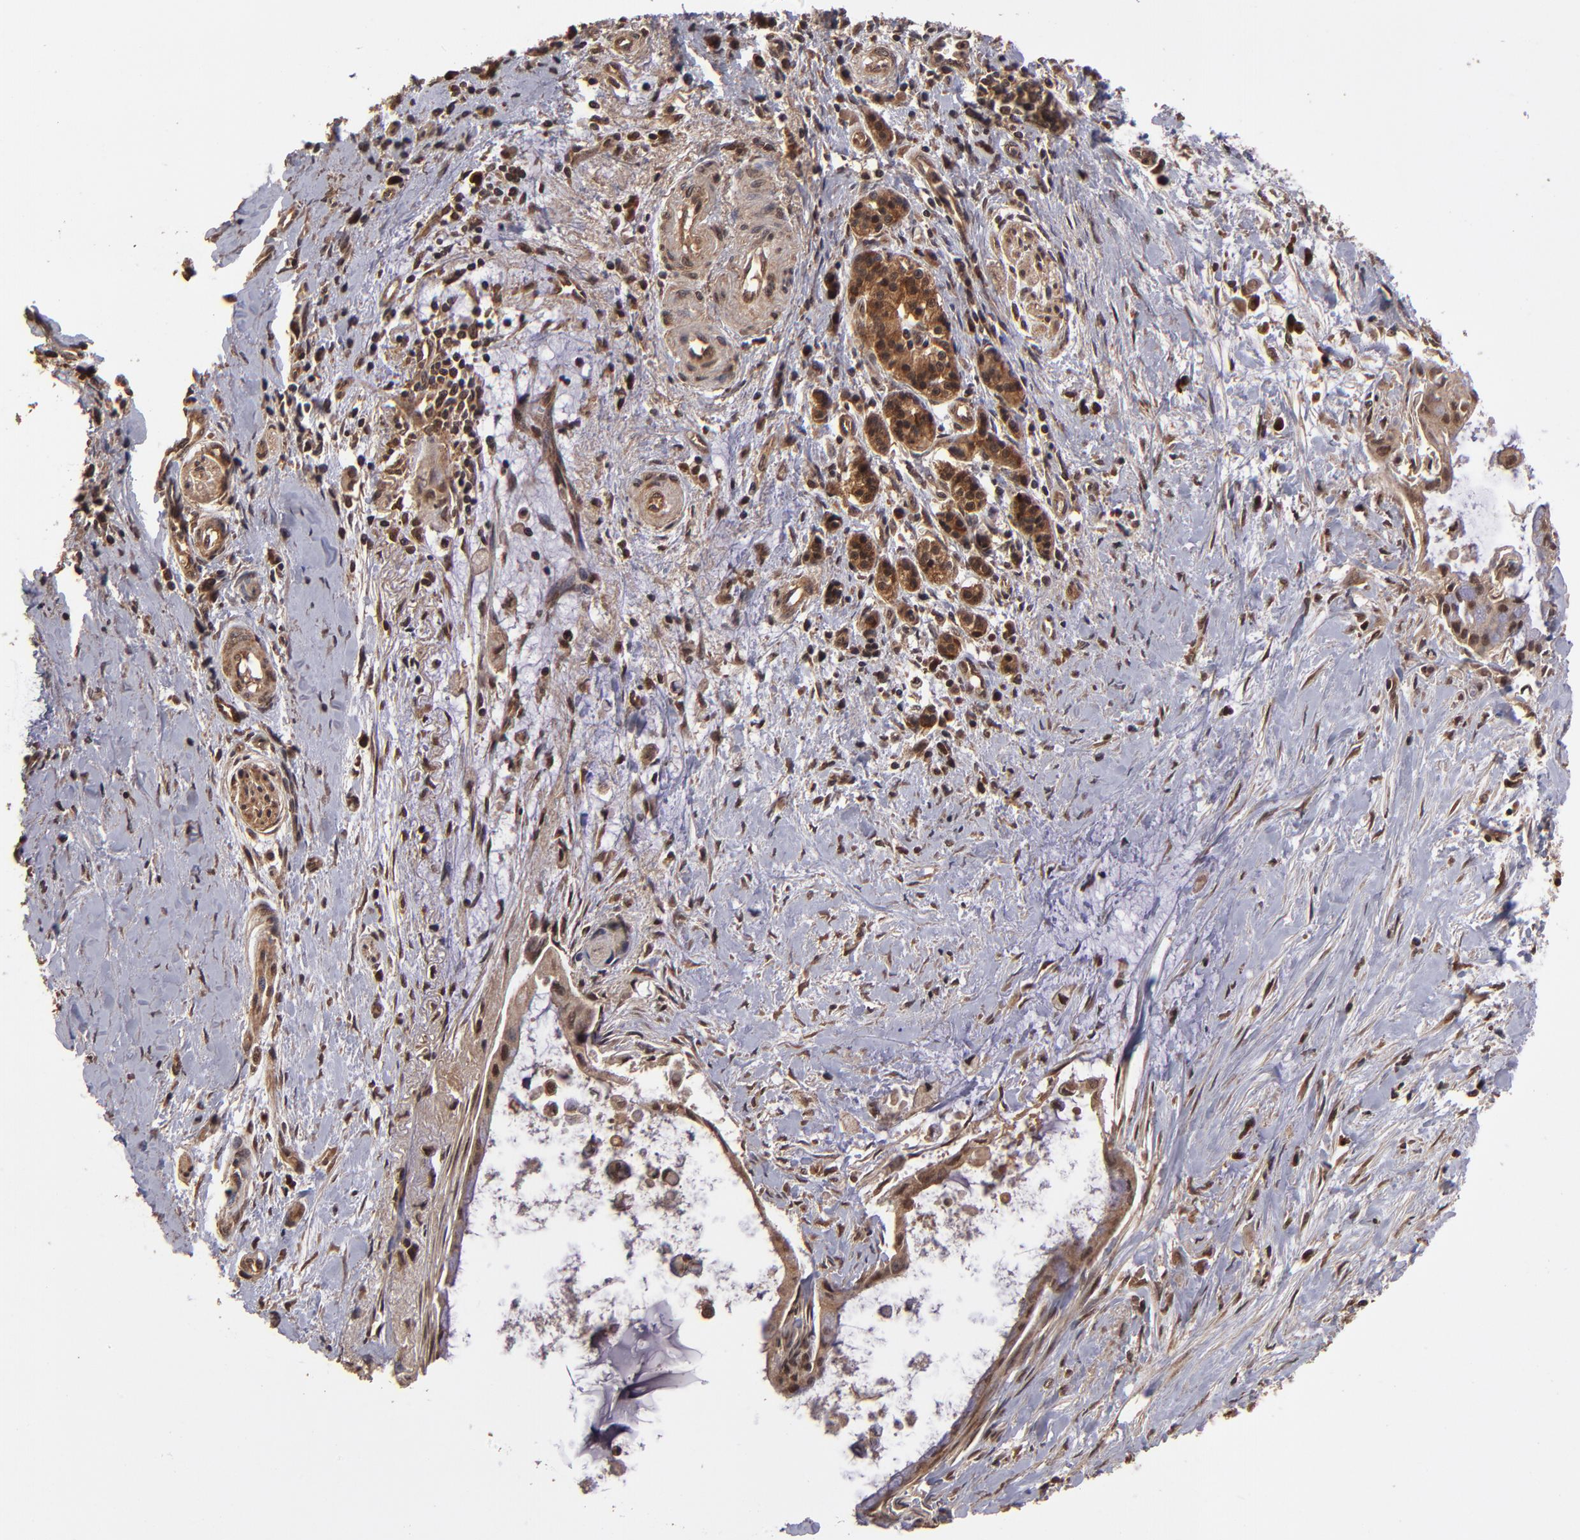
{"staining": {"intensity": "strong", "quantity": ">75%", "location": "cytoplasmic/membranous"}, "tissue": "pancreatic cancer", "cell_type": "Tumor cells", "image_type": "cancer", "snomed": [{"axis": "morphology", "description": "Adenocarcinoma, NOS"}, {"axis": "topography", "description": "Pancreas"}], "caption": "The immunohistochemical stain labels strong cytoplasmic/membranous positivity in tumor cells of adenocarcinoma (pancreatic) tissue.", "gene": "NFE2L2", "patient": {"sex": "male", "age": 59}}